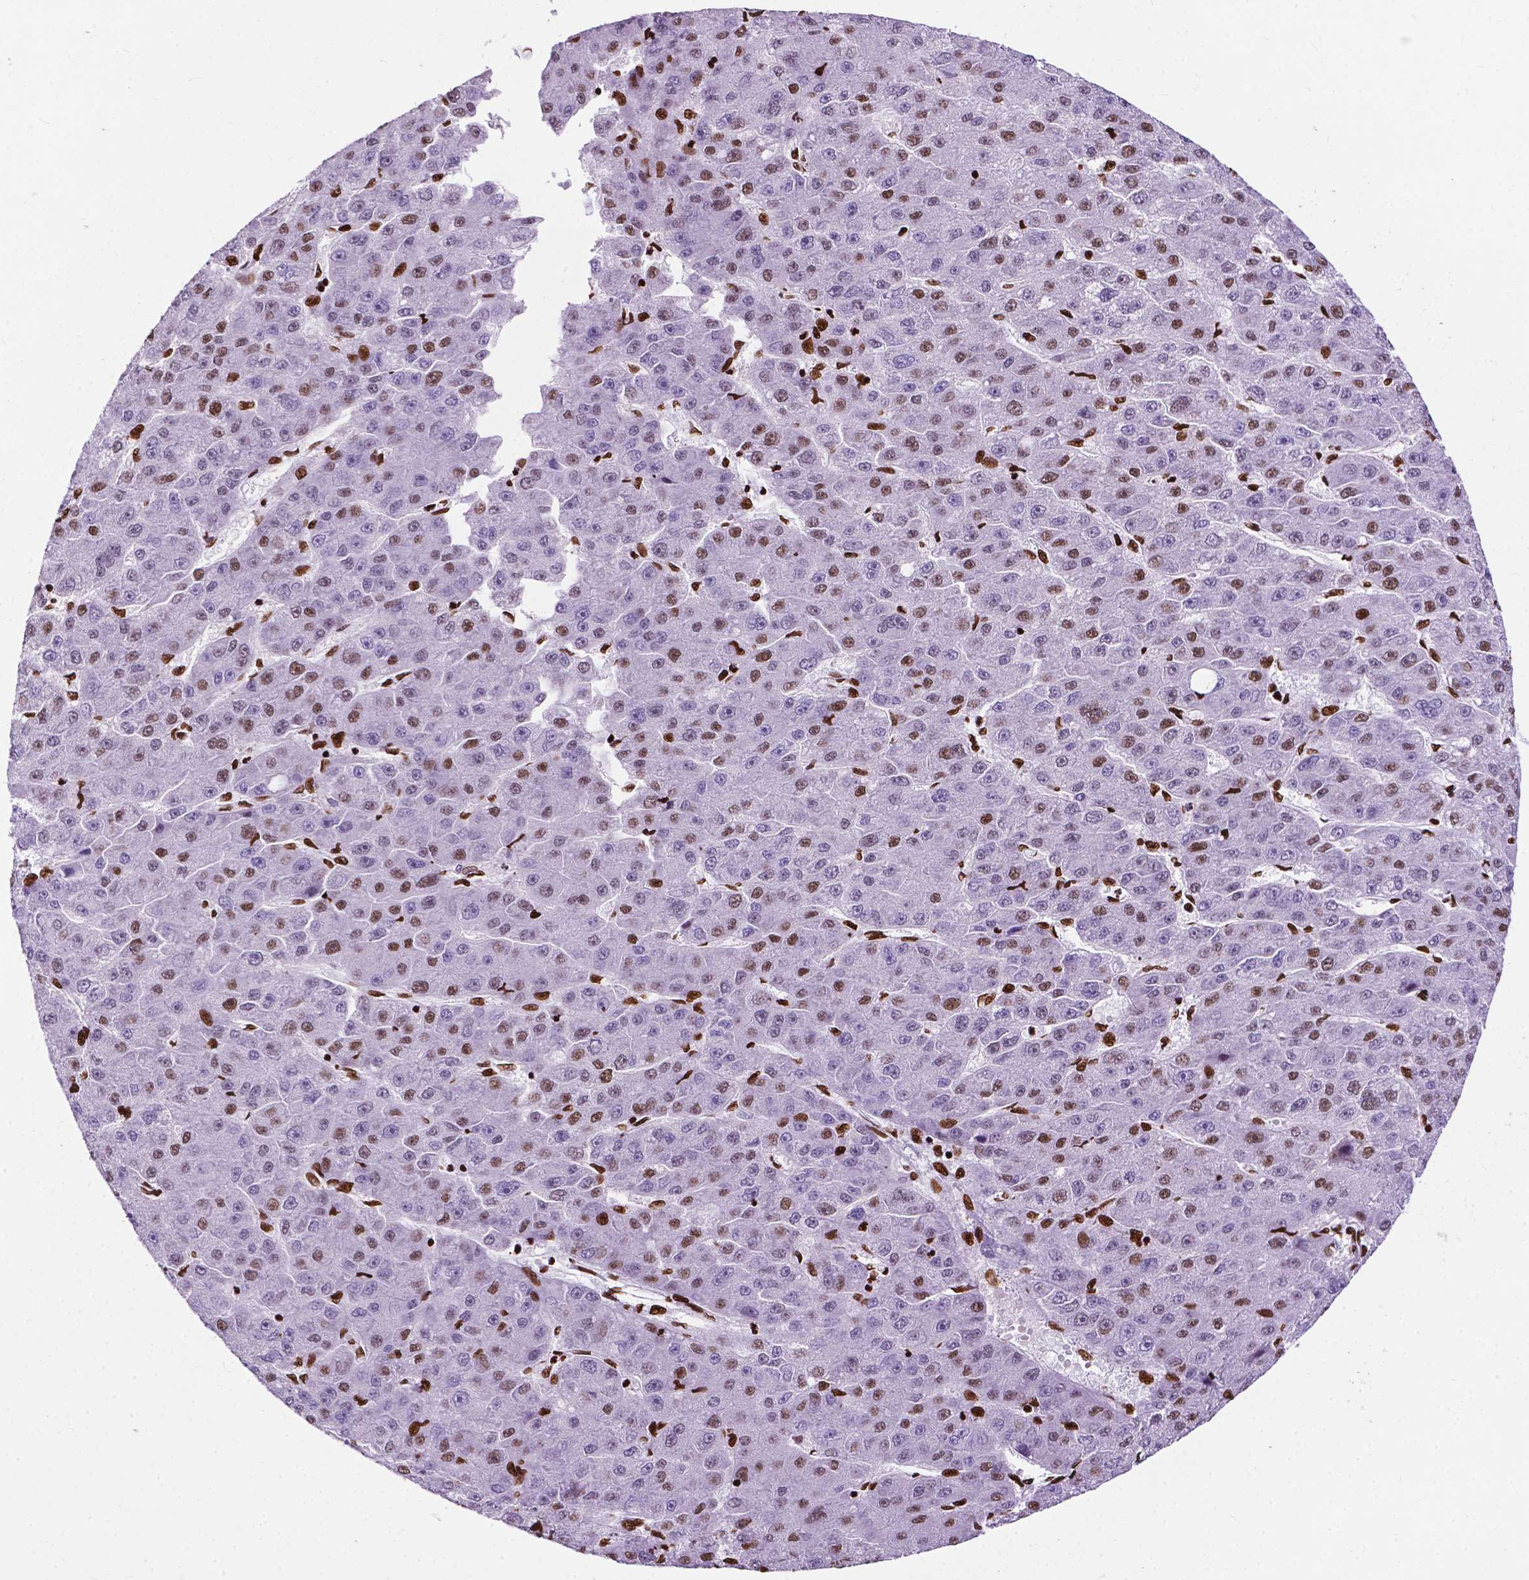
{"staining": {"intensity": "moderate", "quantity": "25%-75%", "location": "nuclear"}, "tissue": "liver cancer", "cell_type": "Tumor cells", "image_type": "cancer", "snomed": [{"axis": "morphology", "description": "Carcinoma, Hepatocellular, NOS"}, {"axis": "topography", "description": "Liver"}], "caption": "Liver hepatocellular carcinoma was stained to show a protein in brown. There is medium levels of moderate nuclear positivity in about 25%-75% of tumor cells. (Brightfield microscopy of DAB IHC at high magnification).", "gene": "SMIM5", "patient": {"sex": "male", "age": 67}}